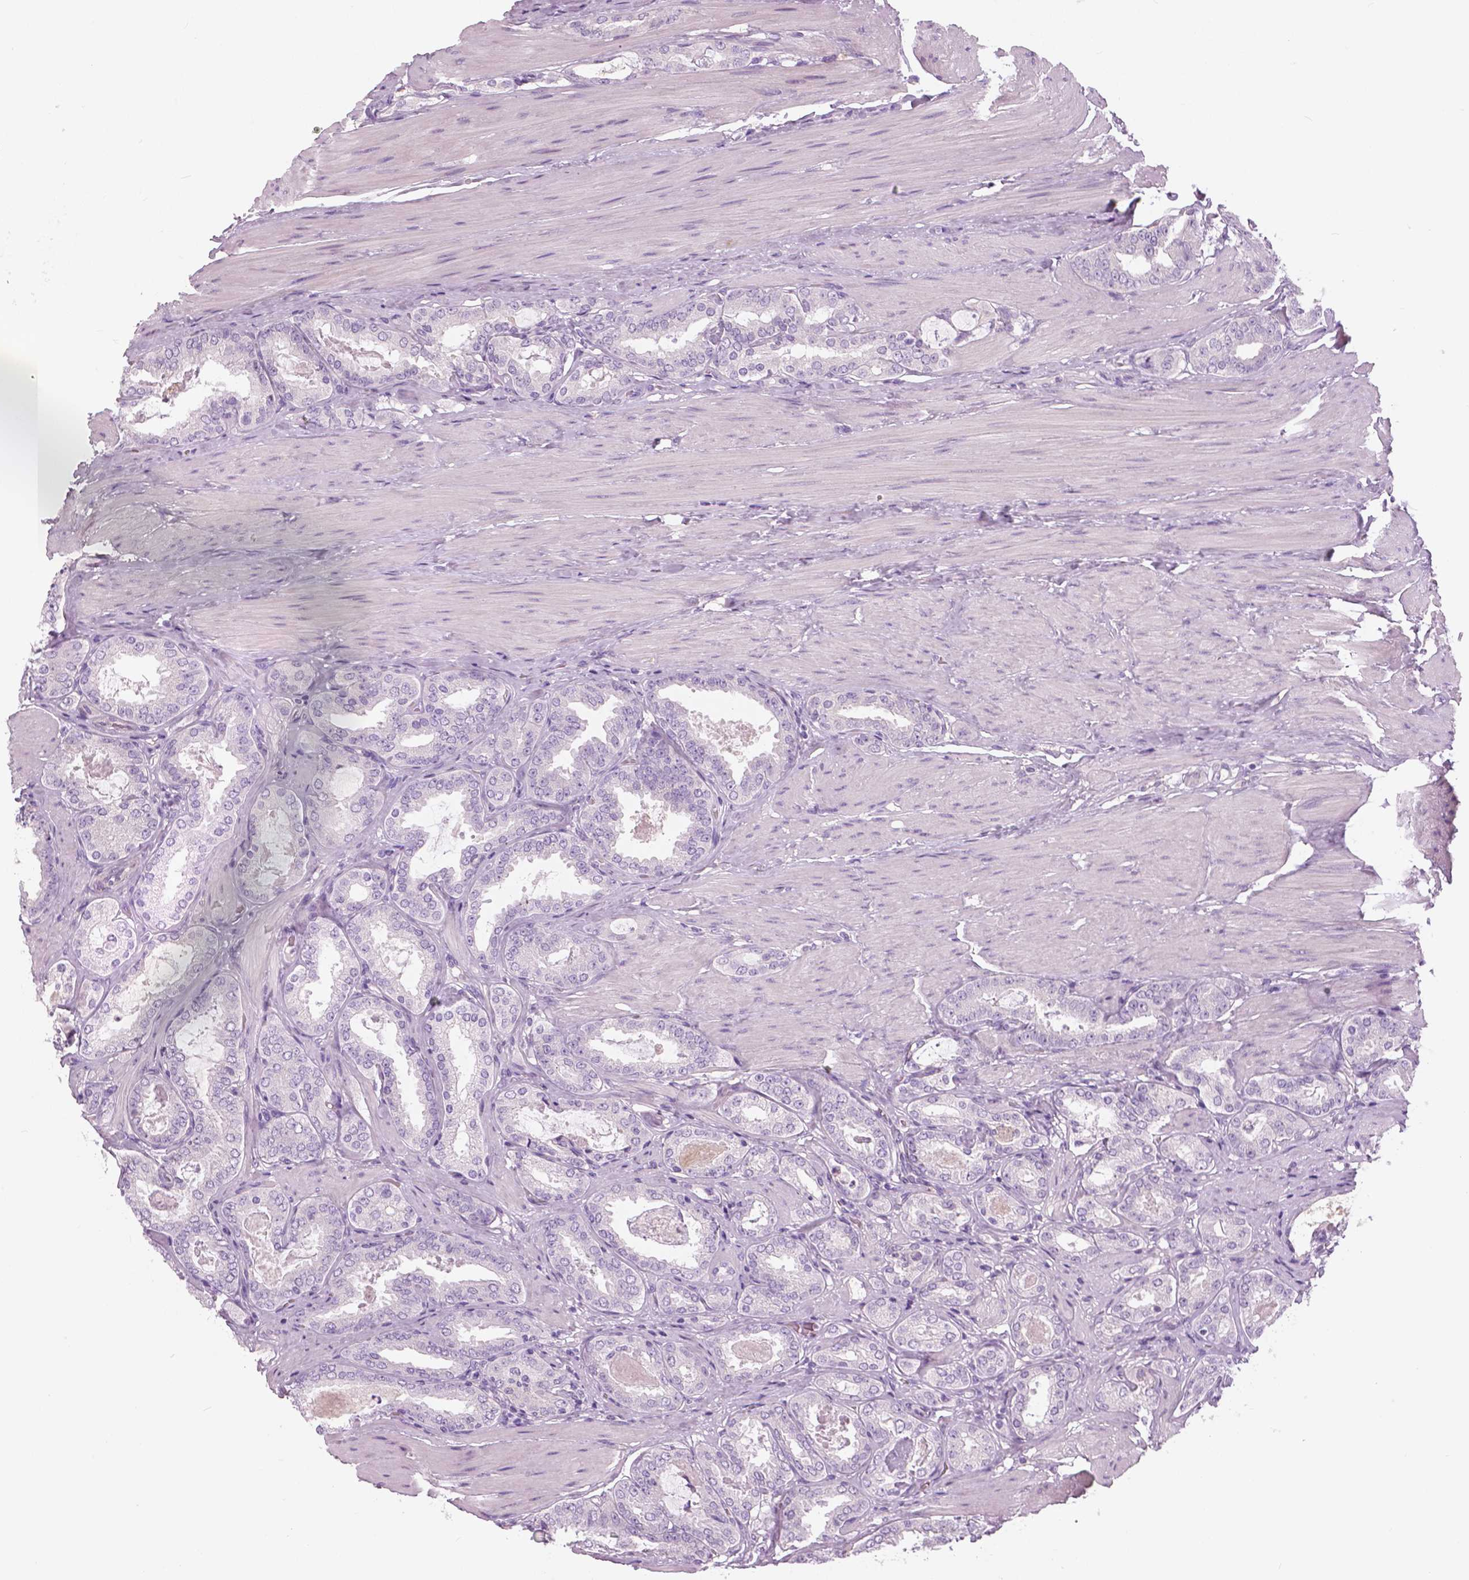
{"staining": {"intensity": "negative", "quantity": "none", "location": "none"}, "tissue": "prostate cancer", "cell_type": "Tumor cells", "image_type": "cancer", "snomed": [{"axis": "morphology", "description": "Adenocarcinoma, High grade"}, {"axis": "topography", "description": "Prostate"}], "caption": "Prostate cancer was stained to show a protein in brown. There is no significant staining in tumor cells.", "gene": "SERPINI1", "patient": {"sex": "male", "age": 63}}